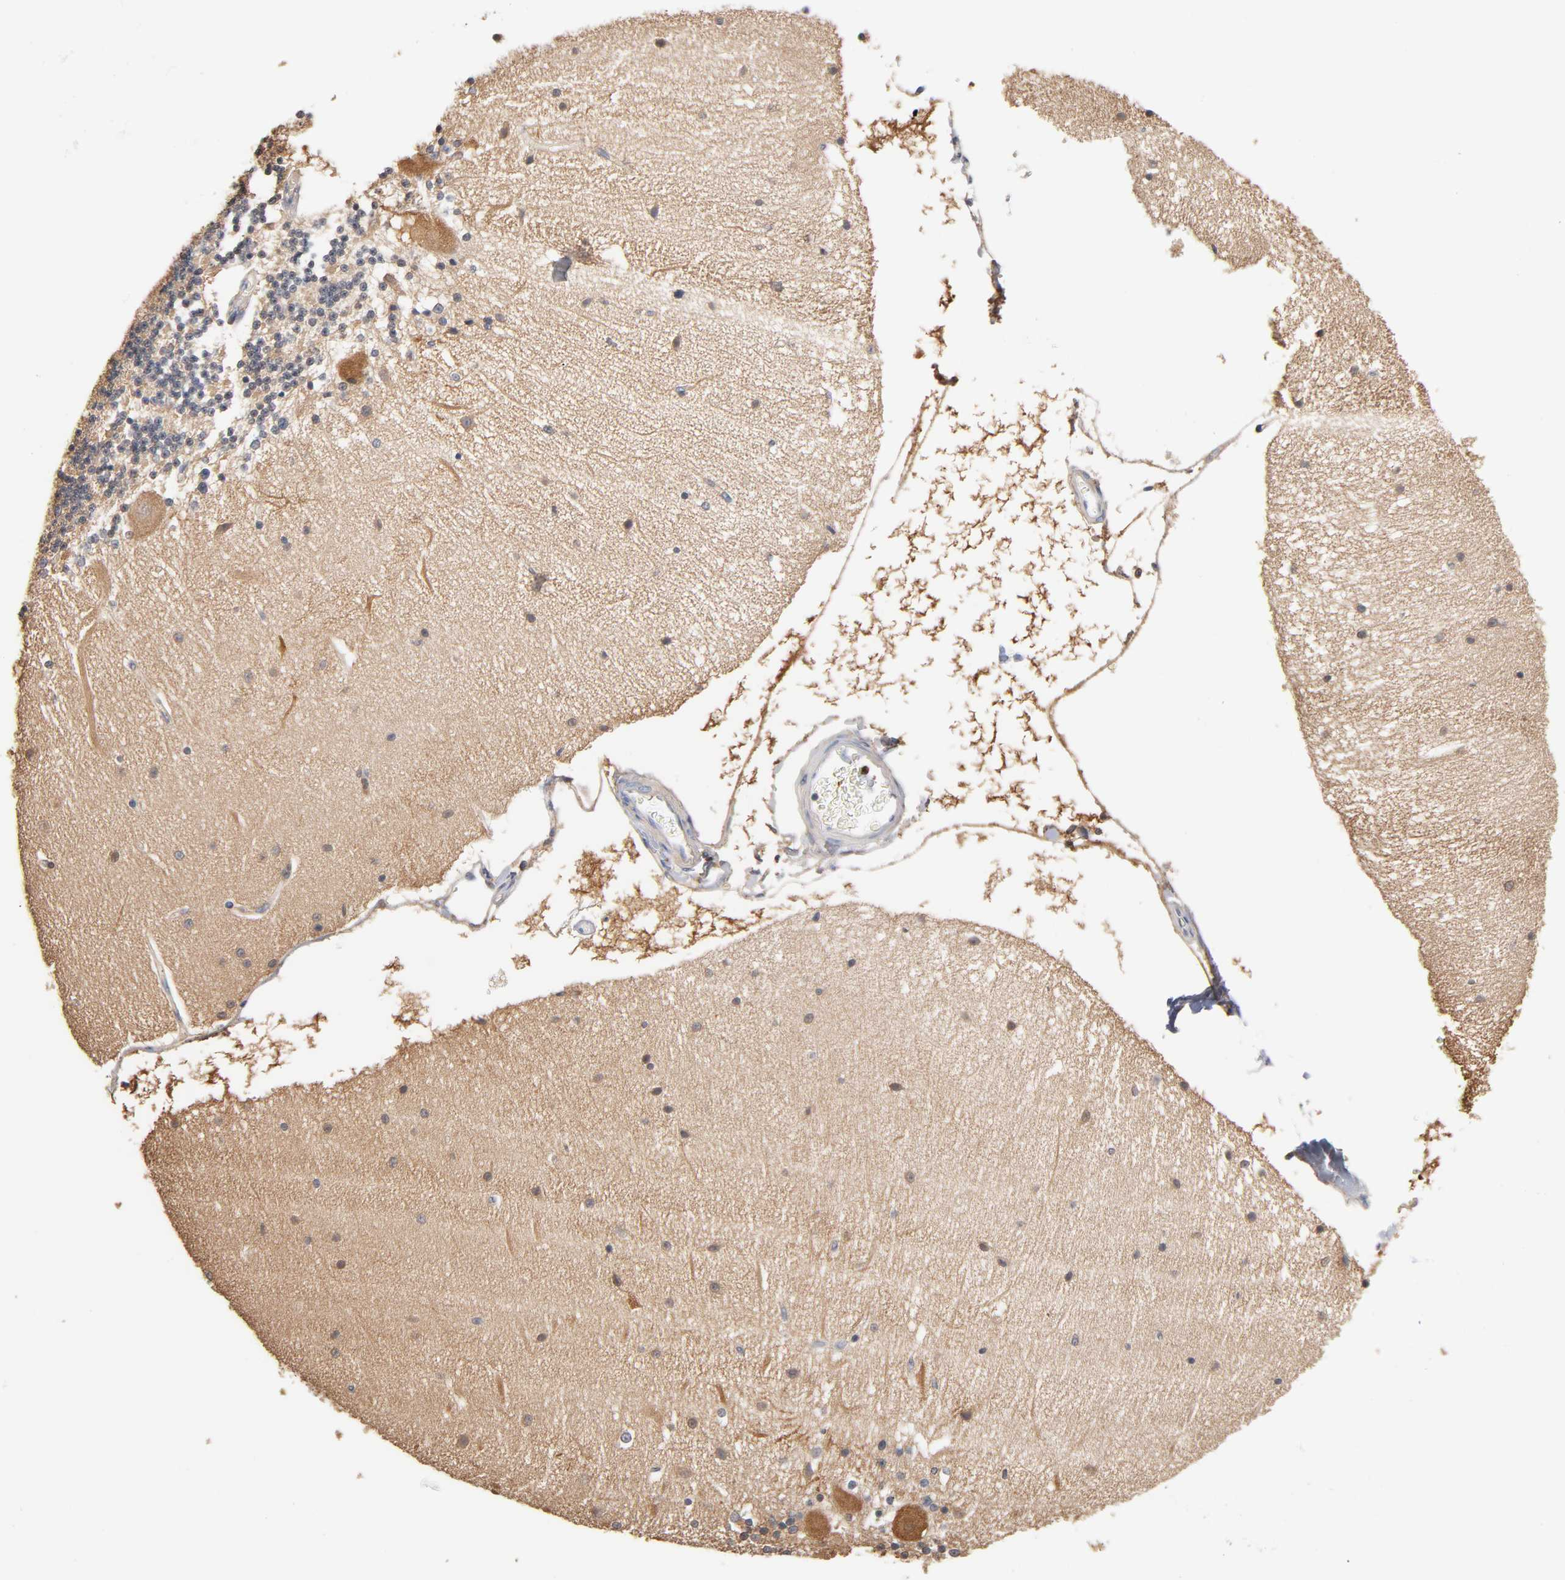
{"staining": {"intensity": "negative", "quantity": "none", "location": "none"}, "tissue": "cerebellum", "cell_type": "Cells in granular layer", "image_type": "normal", "snomed": [{"axis": "morphology", "description": "Normal tissue, NOS"}, {"axis": "topography", "description": "Cerebellum"}], "caption": "A histopathology image of cerebellum stained for a protein shows no brown staining in cells in granular layer.", "gene": "ALDOA", "patient": {"sex": "female", "age": 54}}